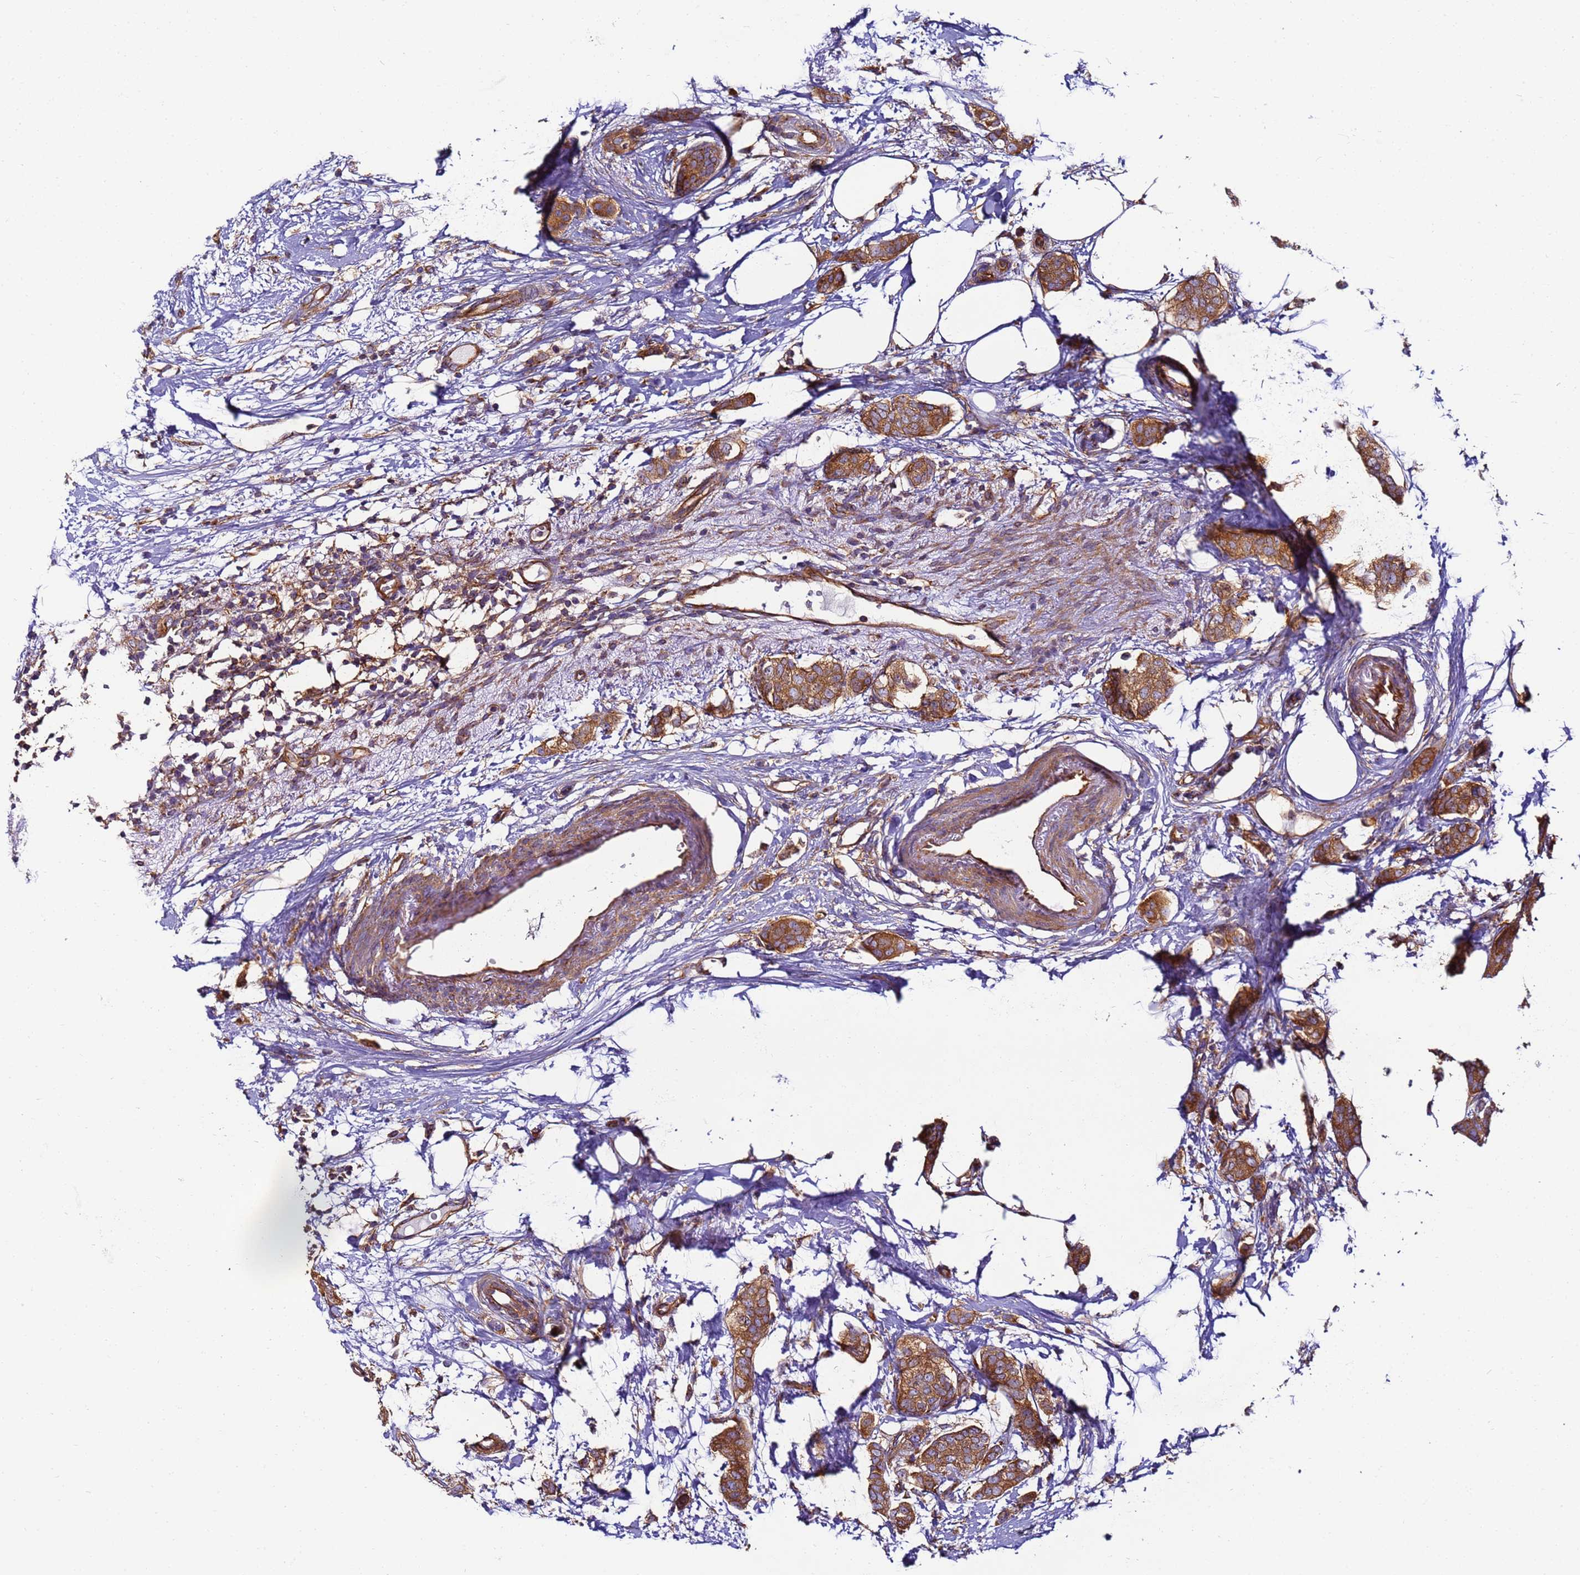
{"staining": {"intensity": "strong", "quantity": ">75%", "location": "cytoplasmic/membranous"}, "tissue": "breast cancer", "cell_type": "Tumor cells", "image_type": "cancer", "snomed": [{"axis": "morphology", "description": "Duct carcinoma"}, {"axis": "topography", "description": "Breast"}], "caption": "Brown immunohistochemical staining in human breast cancer (invasive ductal carcinoma) exhibits strong cytoplasmic/membranous staining in about >75% of tumor cells. (Stains: DAB (3,3'-diaminobenzidine) in brown, nuclei in blue, Microscopy: brightfield microscopy at high magnification).", "gene": "DYNC1I2", "patient": {"sex": "female", "age": 72}}